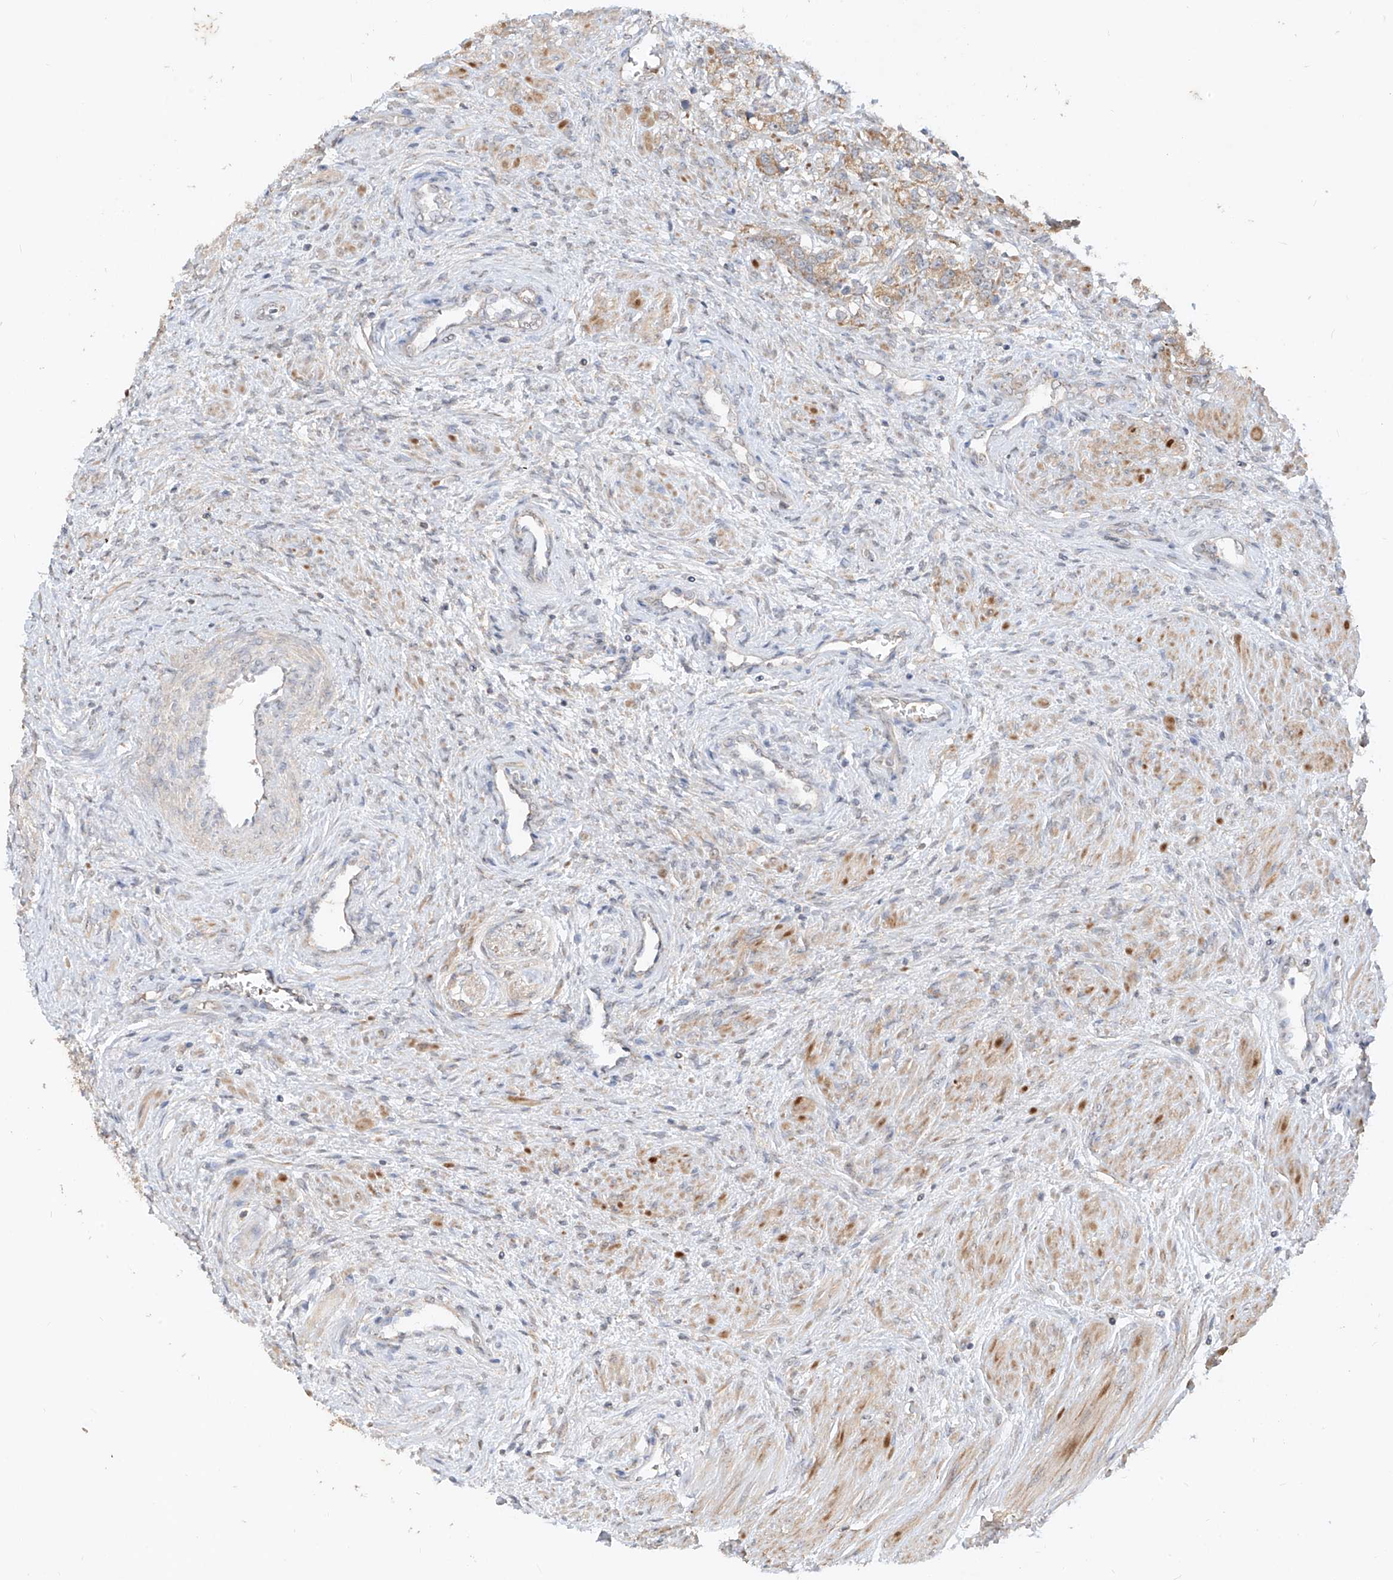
{"staining": {"intensity": "moderate", "quantity": ">75%", "location": "cytoplasmic/membranous"}, "tissue": "prostate cancer", "cell_type": "Tumor cells", "image_type": "cancer", "snomed": [{"axis": "morphology", "description": "Adenocarcinoma, High grade"}, {"axis": "topography", "description": "Prostate"}], "caption": "About >75% of tumor cells in human adenocarcinoma (high-grade) (prostate) display moderate cytoplasmic/membranous protein staining as visualized by brown immunohistochemical staining.", "gene": "MTUS2", "patient": {"sex": "male", "age": 63}}